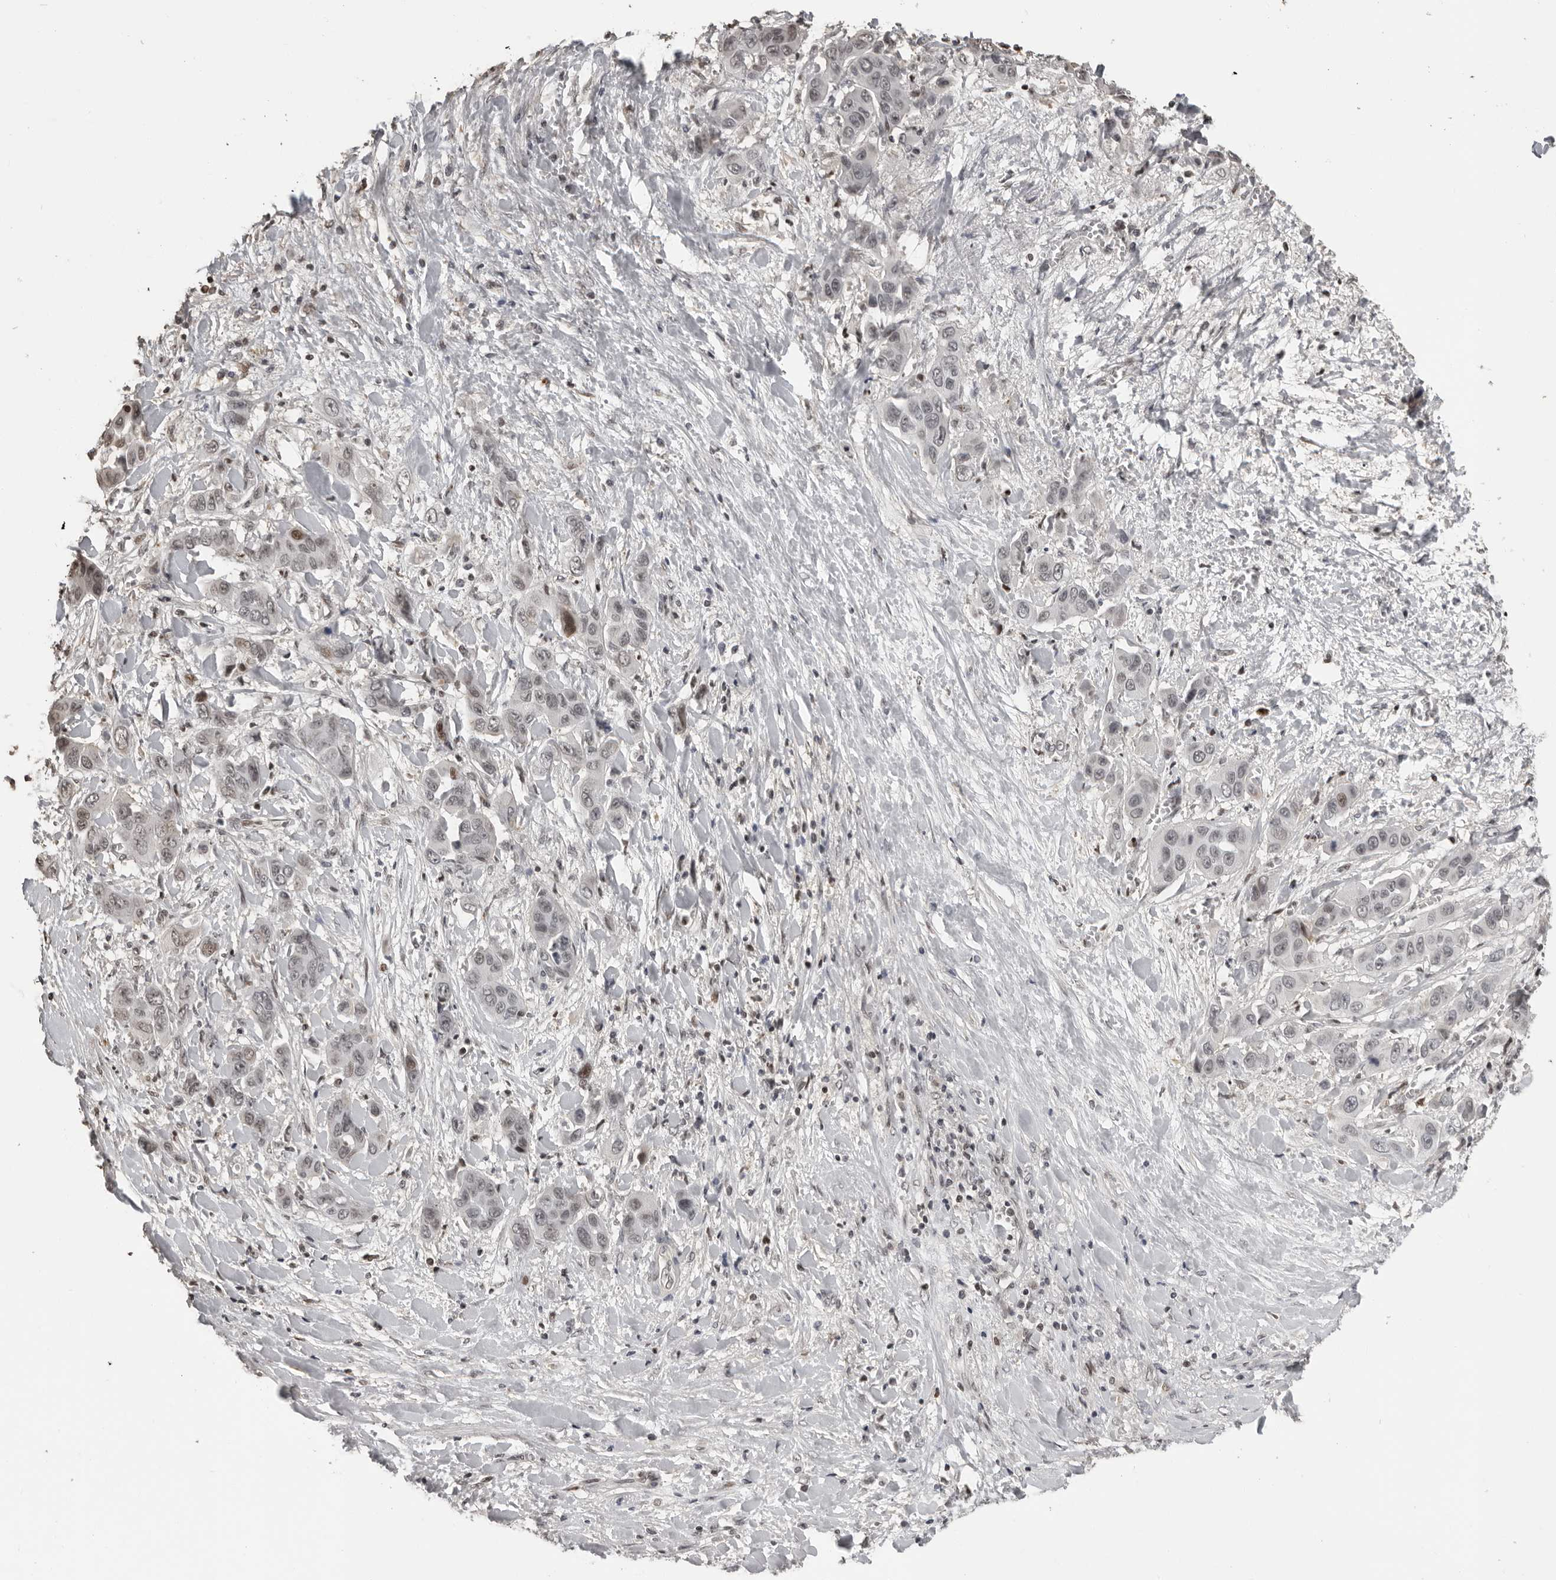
{"staining": {"intensity": "weak", "quantity": "<25%", "location": "nuclear"}, "tissue": "liver cancer", "cell_type": "Tumor cells", "image_type": "cancer", "snomed": [{"axis": "morphology", "description": "Cholangiocarcinoma"}, {"axis": "topography", "description": "Liver"}], "caption": "Tumor cells show no significant protein staining in liver cancer (cholangiocarcinoma).", "gene": "ORC1", "patient": {"sex": "female", "age": 52}}